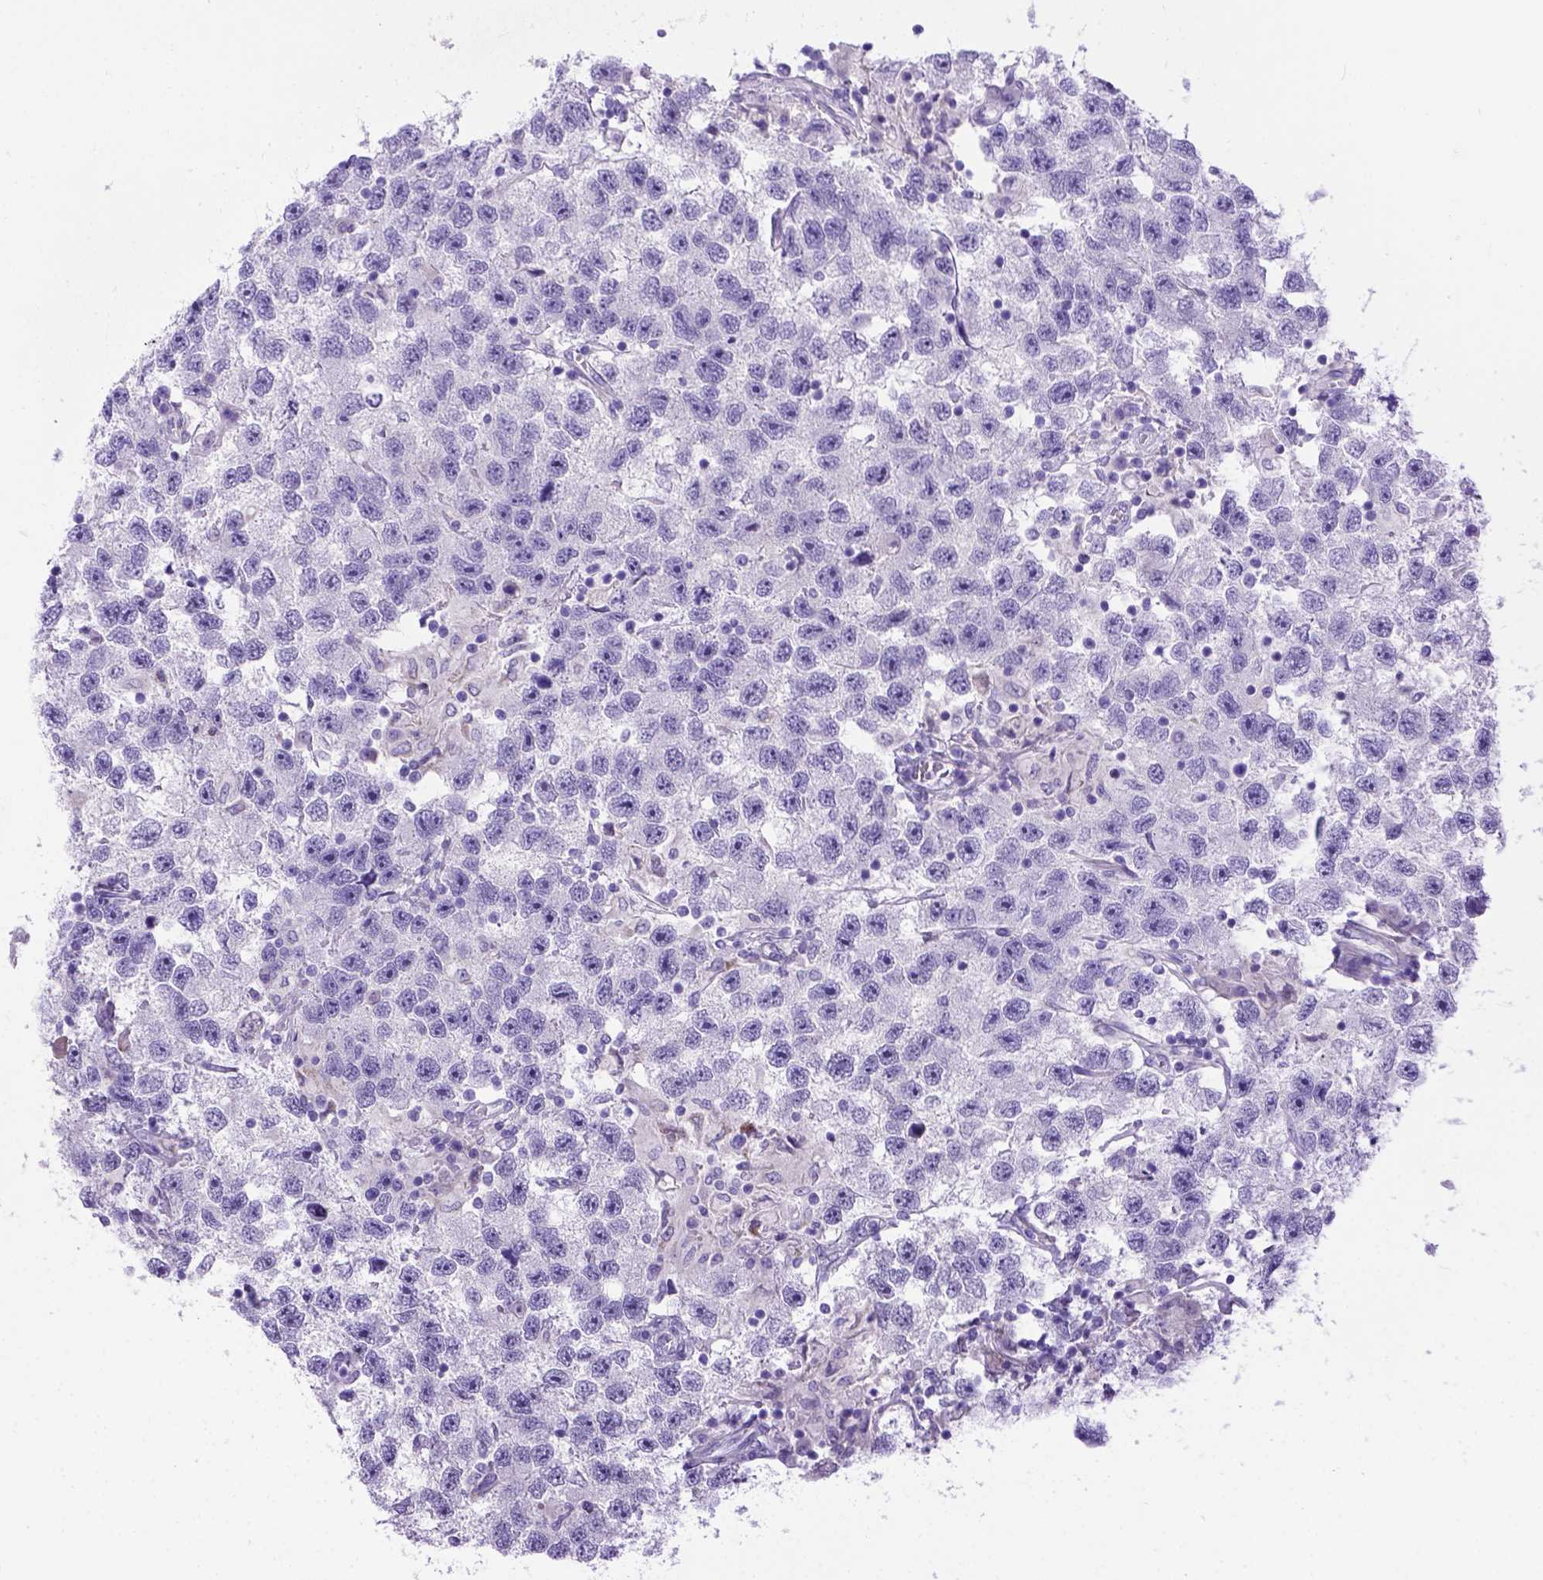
{"staining": {"intensity": "negative", "quantity": "none", "location": "none"}, "tissue": "testis cancer", "cell_type": "Tumor cells", "image_type": "cancer", "snomed": [{"axis": "morphology", "description": "Seminoma, NOS"}, {"axis": "topography", "description": "Testis"}], "caption": "Immunohistochemistry (IHC) of human testis seminoma displays no positivity in tumor cells.", "gene": "IGF2", "patient": {"sex": "male", "age": 26}}